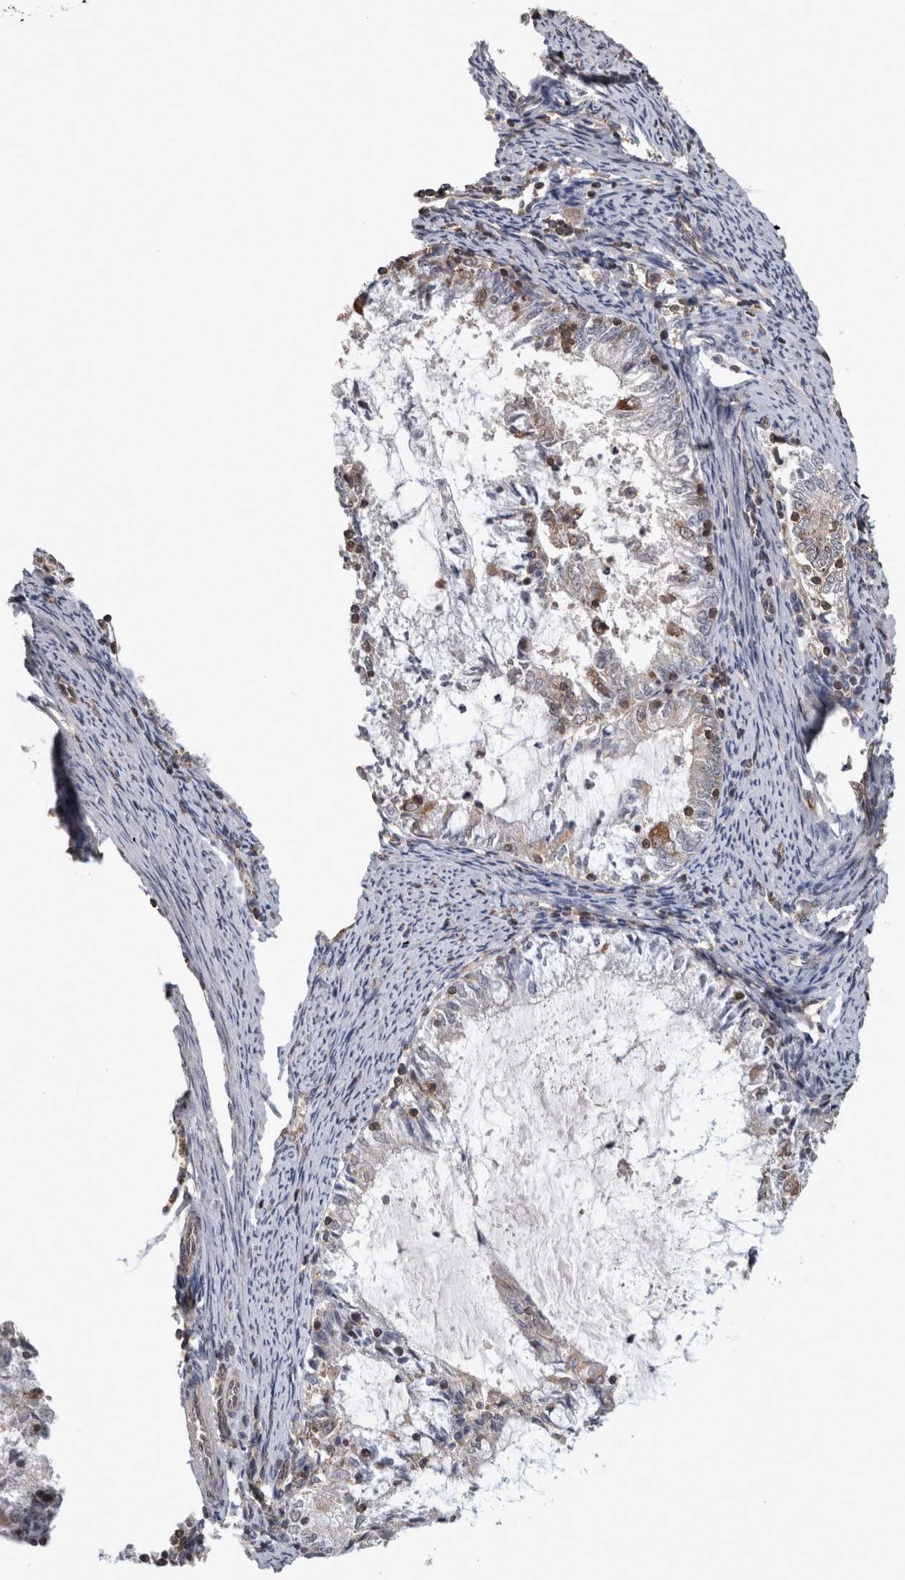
{"staining": {"intensity": "weak", "quantity": "<25%", "location": "cytoplasmic/membranous"}, "tissue": "endometrial cancer", "cell_type": "Tumor cells", "image_type": "cancer", "snomed": [{"axis": "morphology", "description": "Adenocarcinoma, NOS"}, {"axis": "topography", "description": "Endometrium"}], "caption": "Immunohistochemistry of human endometrial adenocarcinoma reveals no staining in tumor cells. The staining is performed using DAB (3,3'-diaminobenzidine) brown chromogen with nuclei counter-stained in using hematoxylin.", "gene": "ATXN2", "patient": {"sex": "female", "age": 57}}